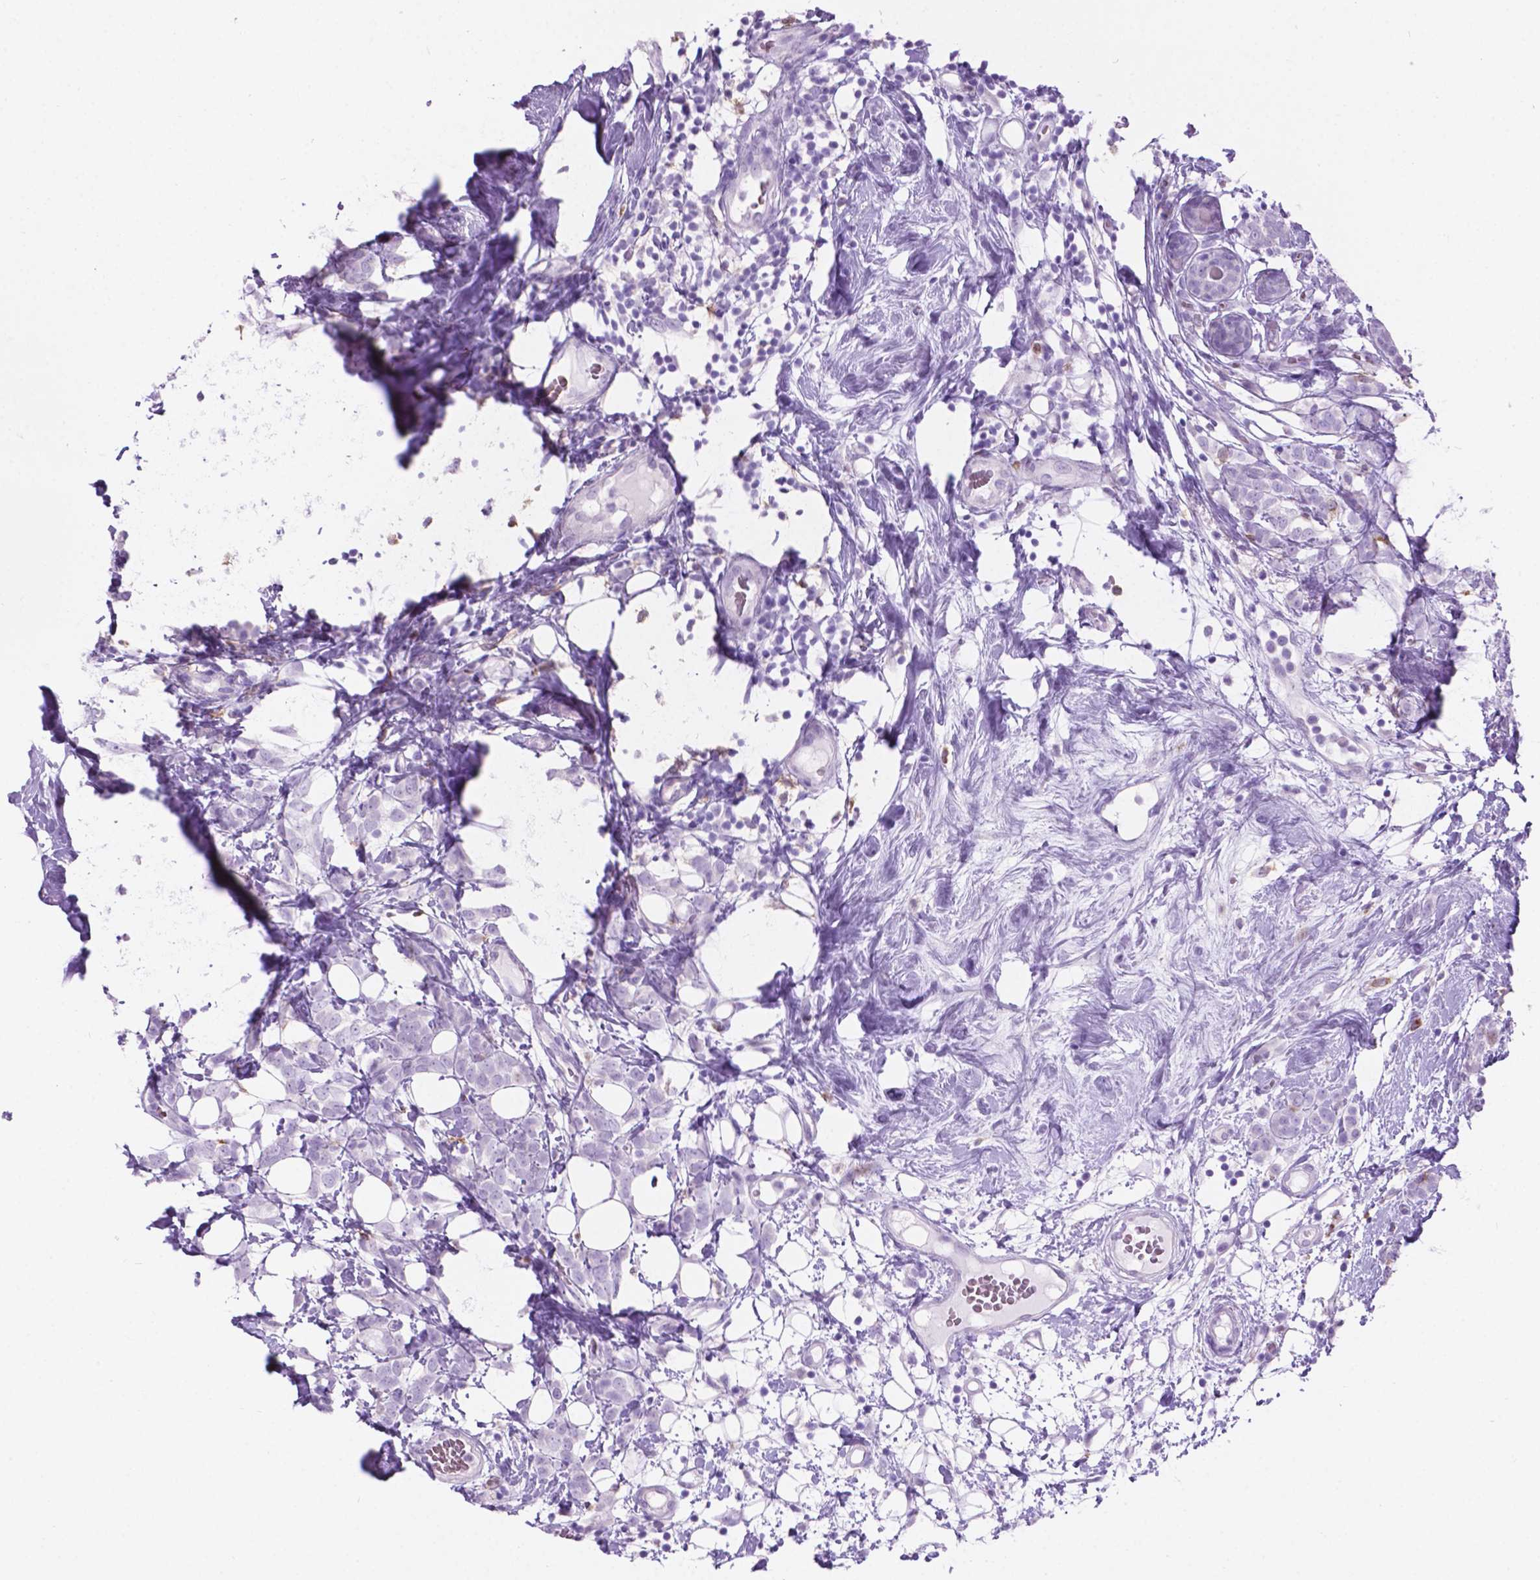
{"staining": {"intensity": "negative", "quantity": "none", "location": "none"}, "tissue": "breast cancer", "cell_type": "Tumor cells", "image_type": "cancer", "snomed": [{"axis": "morphology", "description": "Lobular carcinoma"}, {"axis": "topography", "description": "Breast"}], "caption": "Tumor cells are negative for protein expression in human breast cancer (lobular carcinoma).", "gene": "GRIN2B", "patient": {"sex": "female", "age": 49}}